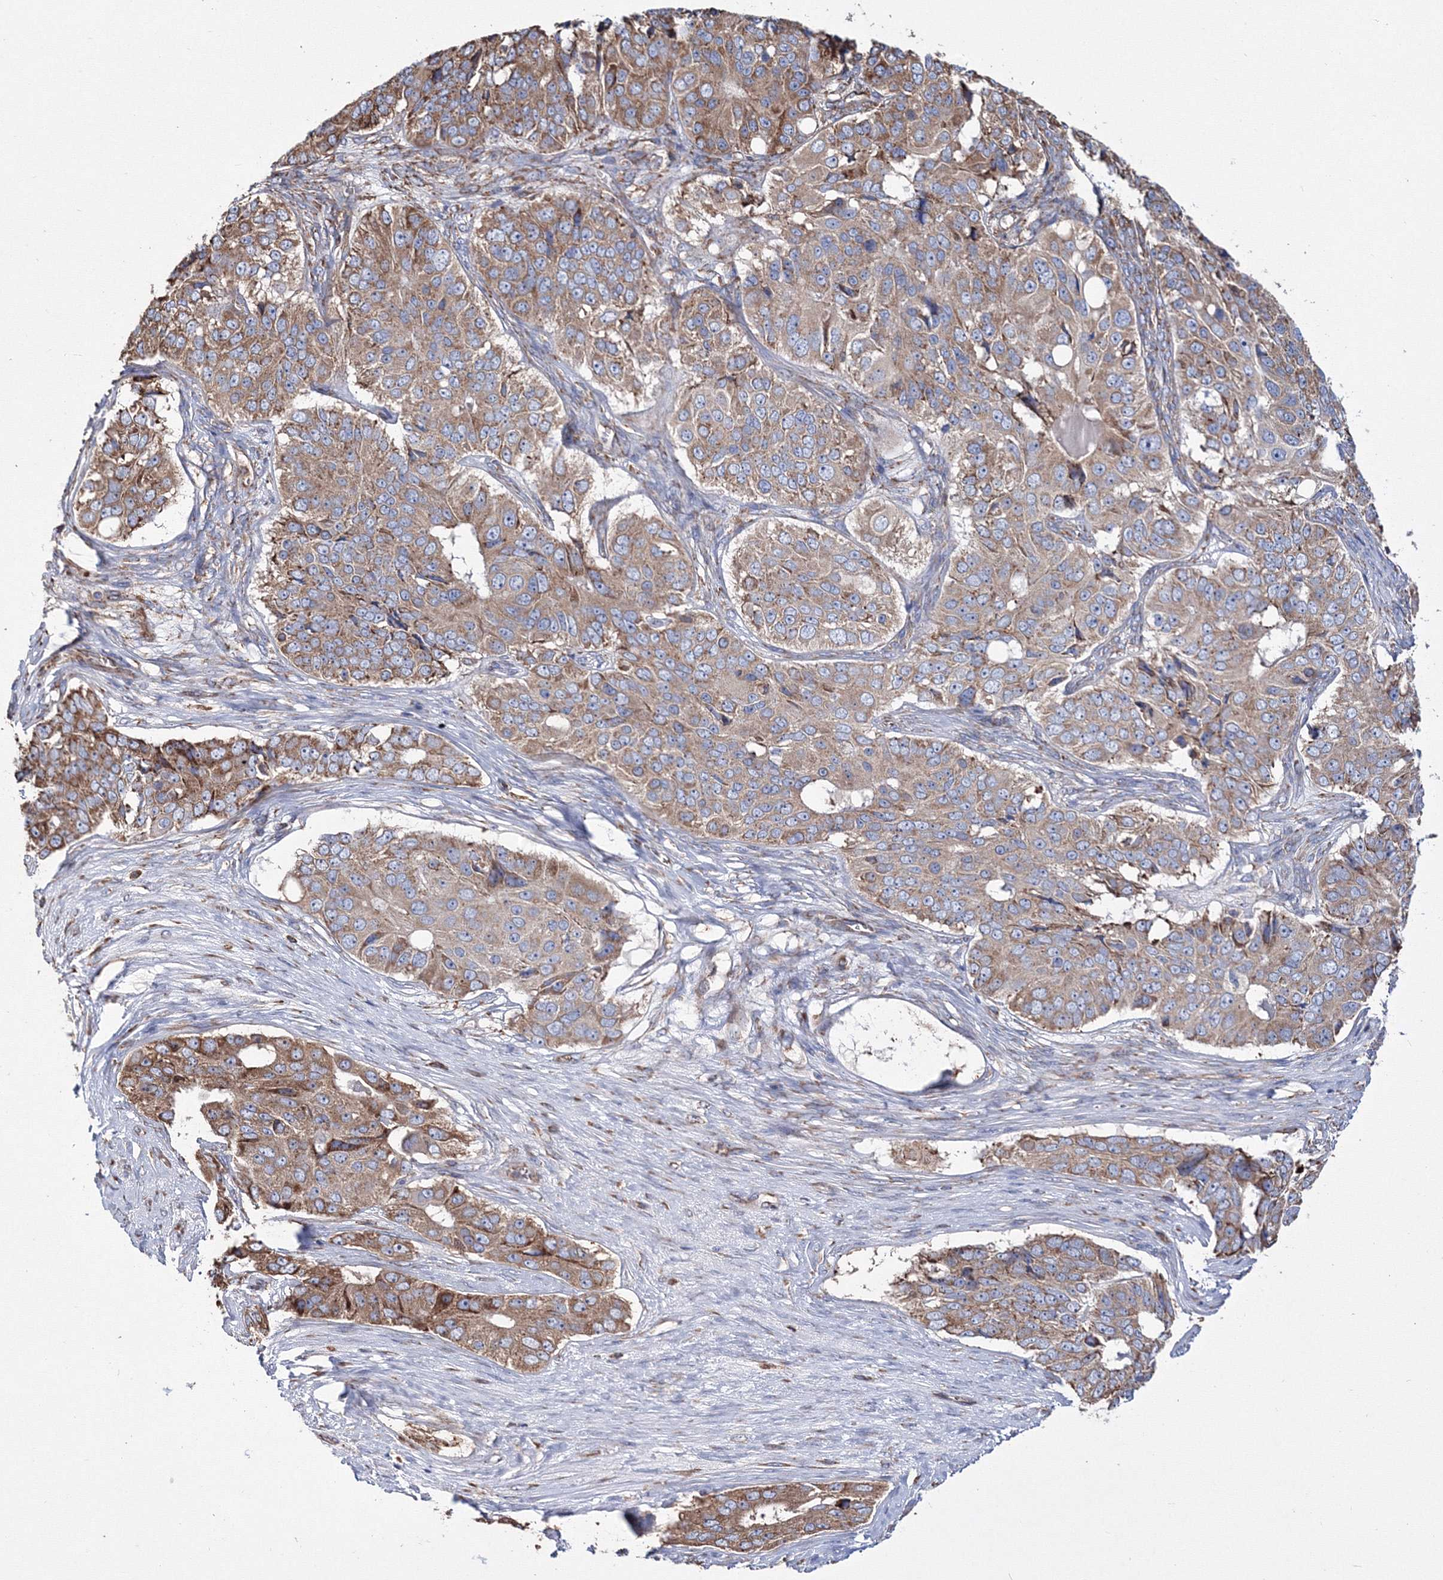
{"staining": {"intensity": "moderate", "quantity": ">75%", "location": "cytoplasmic/membranous"}, "tissue": "ovarian cancer", "cell_type": "Tumor cells", "image_type": "cancer", "snomed": [{"axis": "morphology", "description": "Carcinoma, endometroid"}, {"axis": "topography", "description": "Ovary"}], "caption": "Protein analysis of ovarian cancer tissue displays moderate cytoplasmic/membranous expression in approximately >75% of tumor cells.", "gene": "VPS8", "patient": {"sex": "female", "age": 51}}